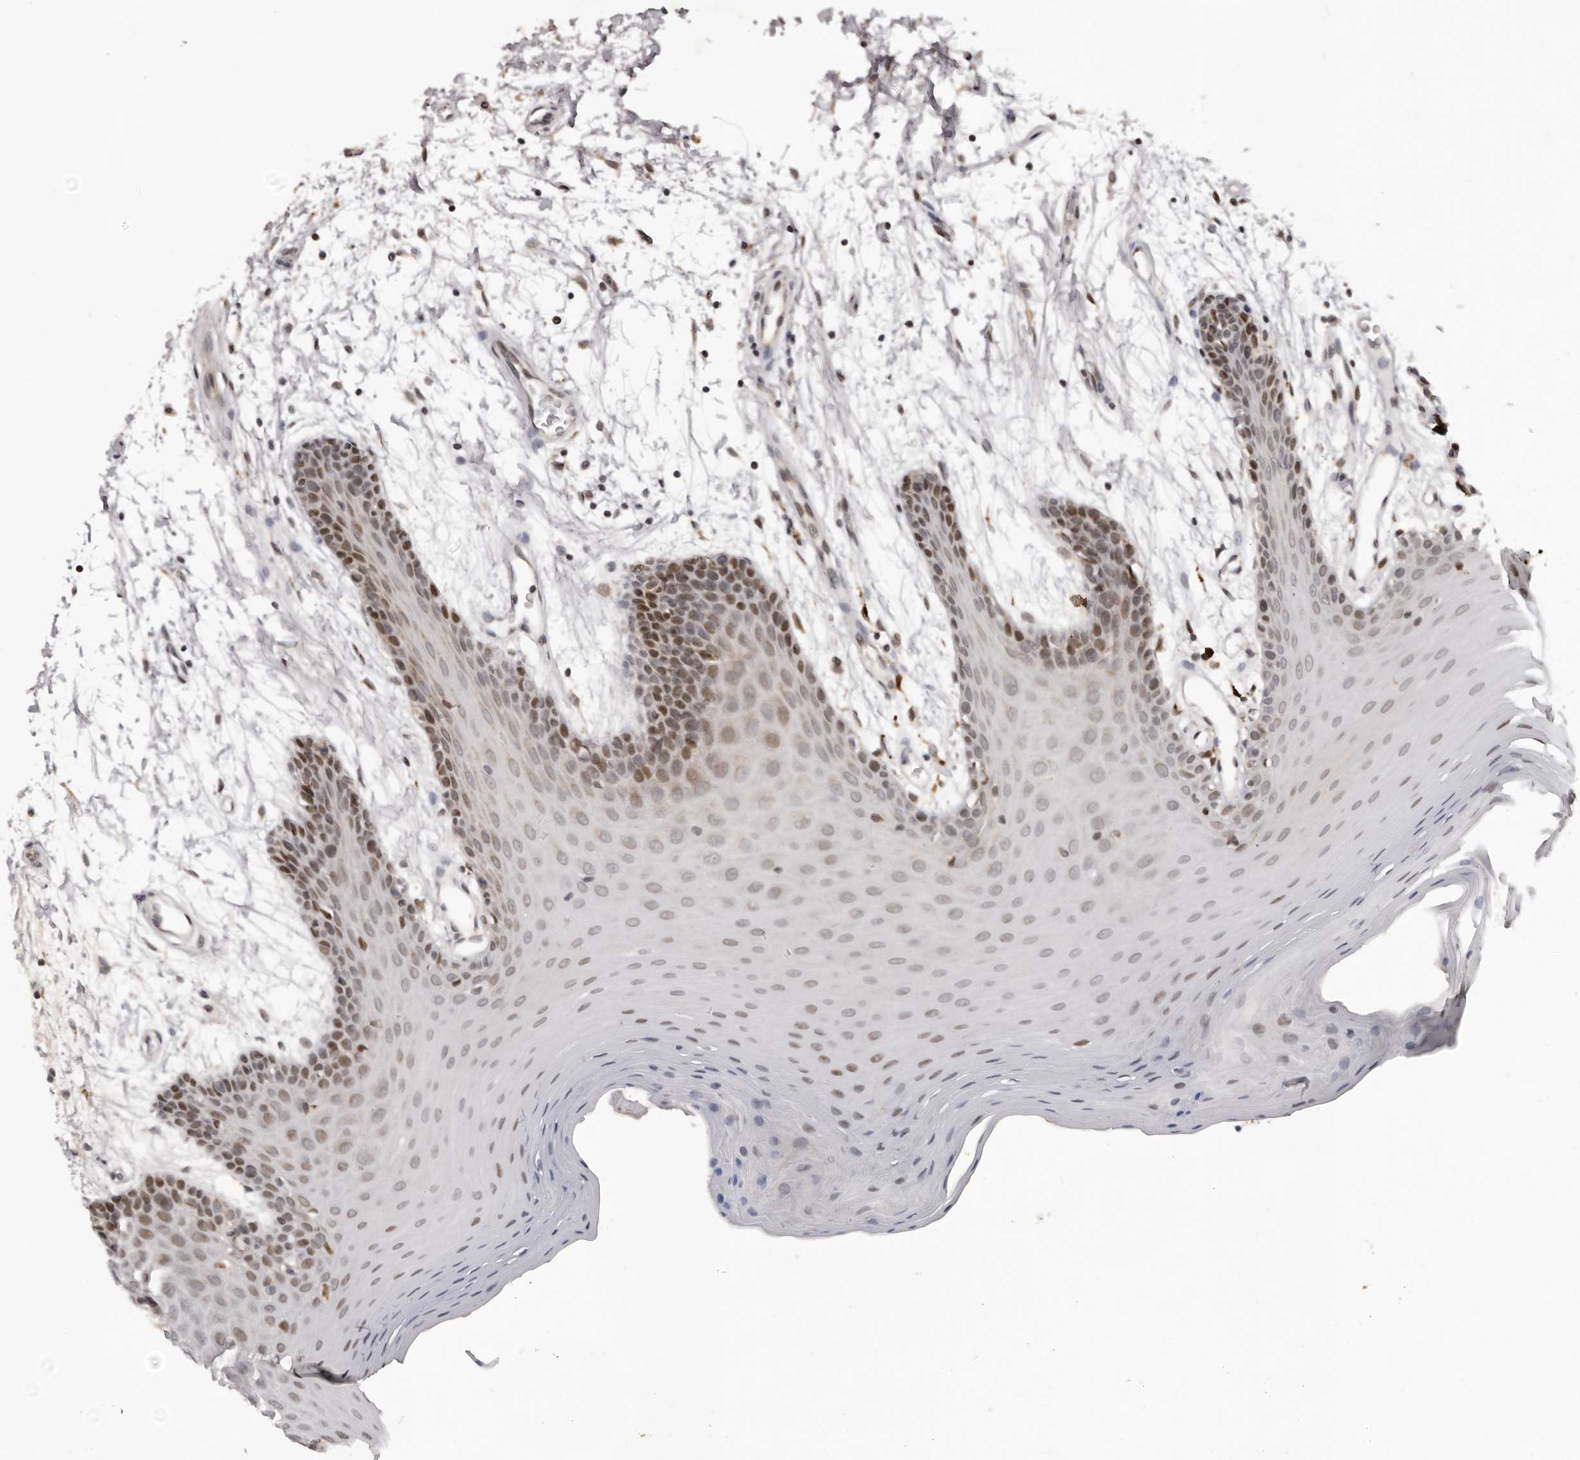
{"staining": {"intensity": "moderate", "quantity": "25%-75%", "location": "nuclear"}, "tissue": "oral mucosa", "cell_type": "Squamous epithelial cells", "image_type": "normal", "snomed": [{"axis": "morphology", "description": "Normal tissue, NOS"}, {"axis": "morphology", "description": "Squamous cell carcinoma, NOS"}, {"axis": "topography", "description": "Skeletal muscle"}, {"axis": "topography", "description": "Oral tissue"}, {"axis": "topography", "description": "Salivary gland"}, {"axis": "topography", "description": "Head-Neck"}], "caption": "DAB immunohistochemical staining of normal human oral mucosa exhibits moderate nuclear protein positivity in about 25%-75% of squamous epithelial cells.", "gene": "C17orf99", "patient": {"sex": "male", "age": 54}}